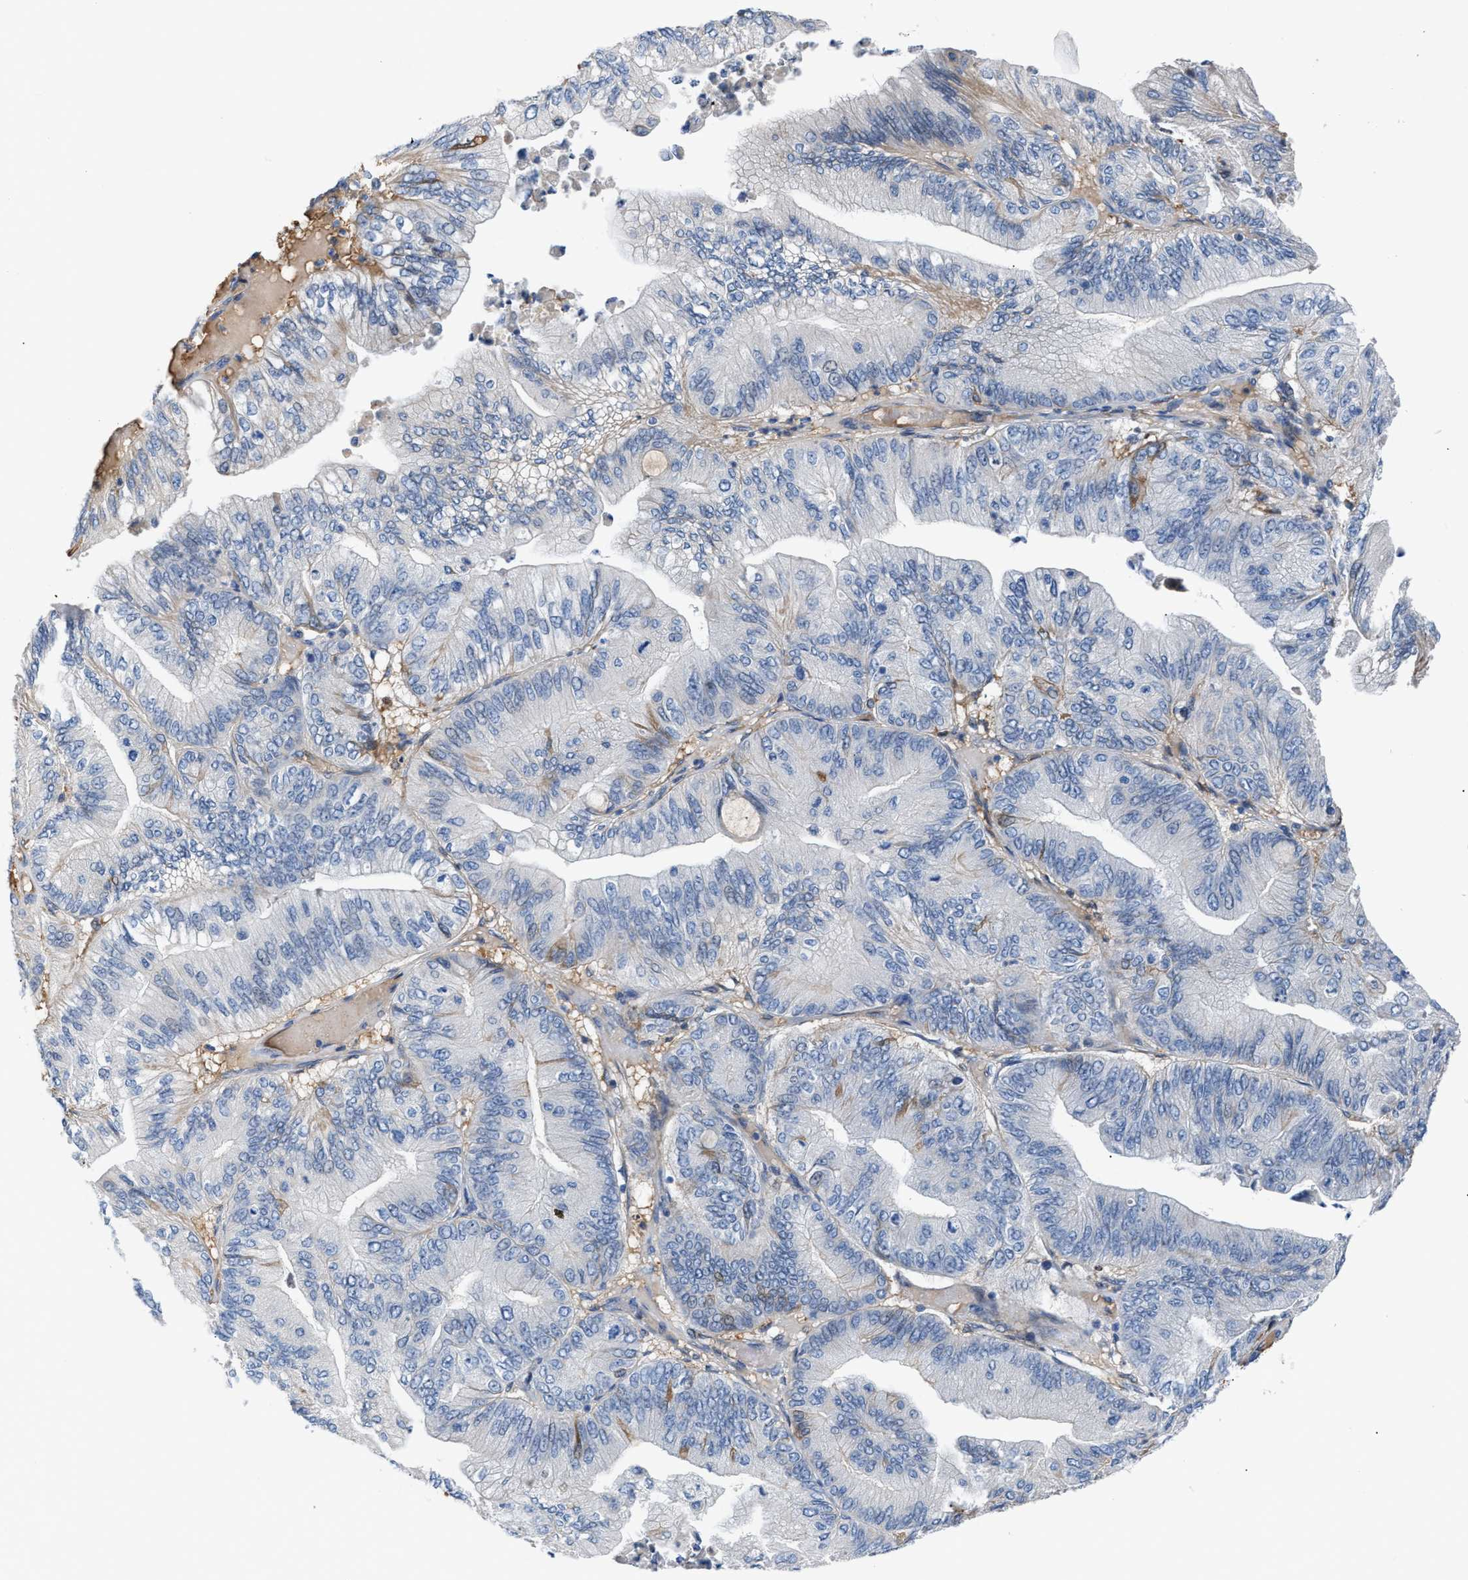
{"staining": {"intensity": "negative", "quantity": "none", "location": "none"}, "tissue": "ovarian cancer", "cell_type": "Tumor cells", "image_type": "cancer", "snomed": [{"axis": "morphology", "description": "Cystadenocarcinoma, mucinous, NOS"}, {"axis": "topography", "description": "Ovary"}], "caption": "IHC micrograph of neoplastic tissue: ovarian cancer stained with DAB (3,3'-diaminobenzidine) demonstrates no significant protein staining in tumor cells.", "gene": "TFPI", "patient": {"sex": "female", "age": 61}}